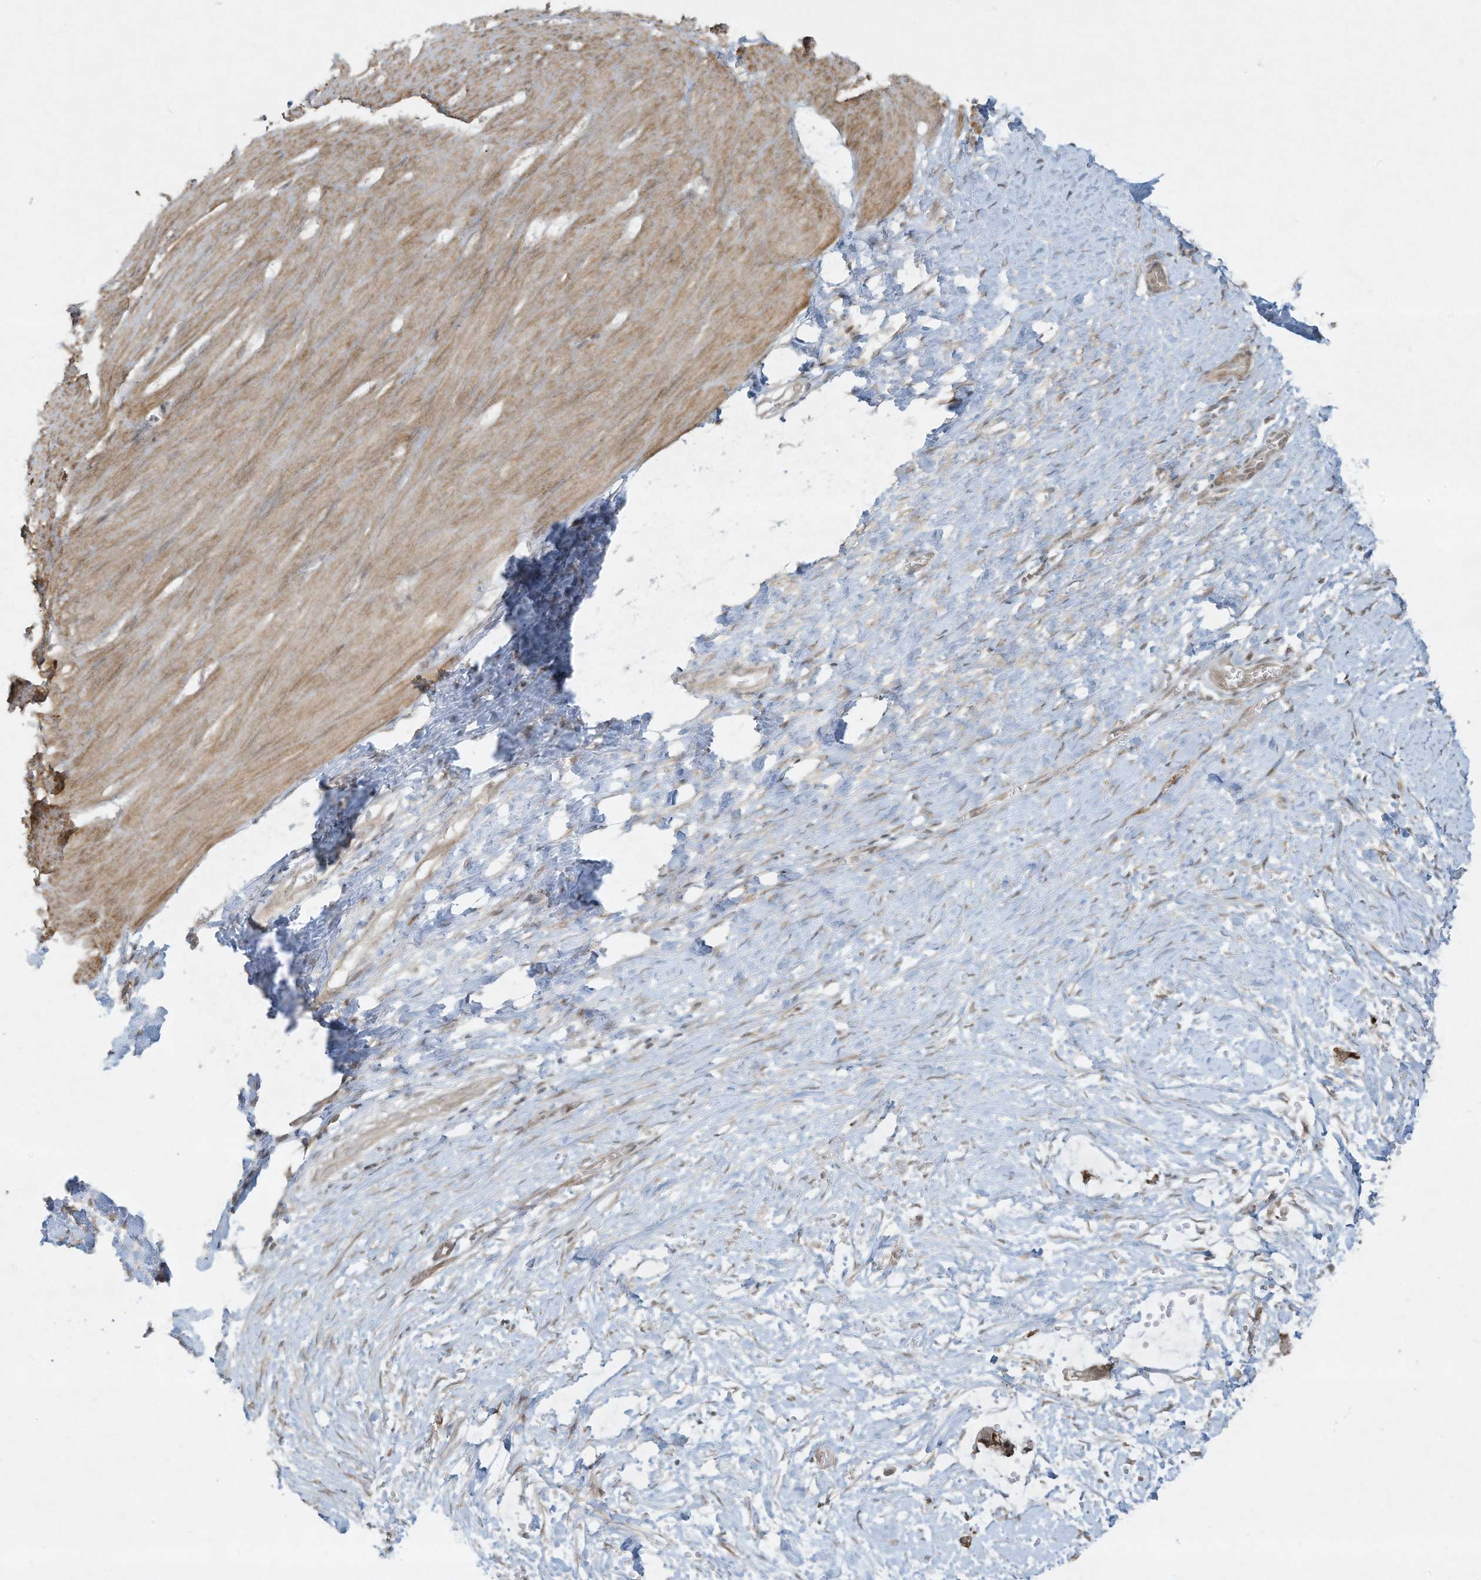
{"staining": {"intensity": "moderate", "quantity": ">75%", "location": "cytoplasmic/membranous"}, "tissue": "smooth muscle", "cell_type": "Smooth muscle cells", "image_type": "normal", "snomed": [{"axis": "morphology", "description": "Normal tissue, NOS"}, {"axis": "morphology", "description": "Adenocarcinoma, NOS"}, {"axis": "topography", "description": "Colon"}, {"axis": "topography", "description": "Peripheral nerve tissue"}], "caption": "Immunohistochemical staining of normal smooth muscle shows medium levels of moderate cytoplasmic/membranous positivity in about >75% of smooth muscle cells. The staining was performed using DAB to visualize the protein expression in brown, while the nuclei were stained in blue with hematoxylin (Magnification: 20x).", "gene": "ZNF263", "patient": {"sex": "male", "age": 14}}